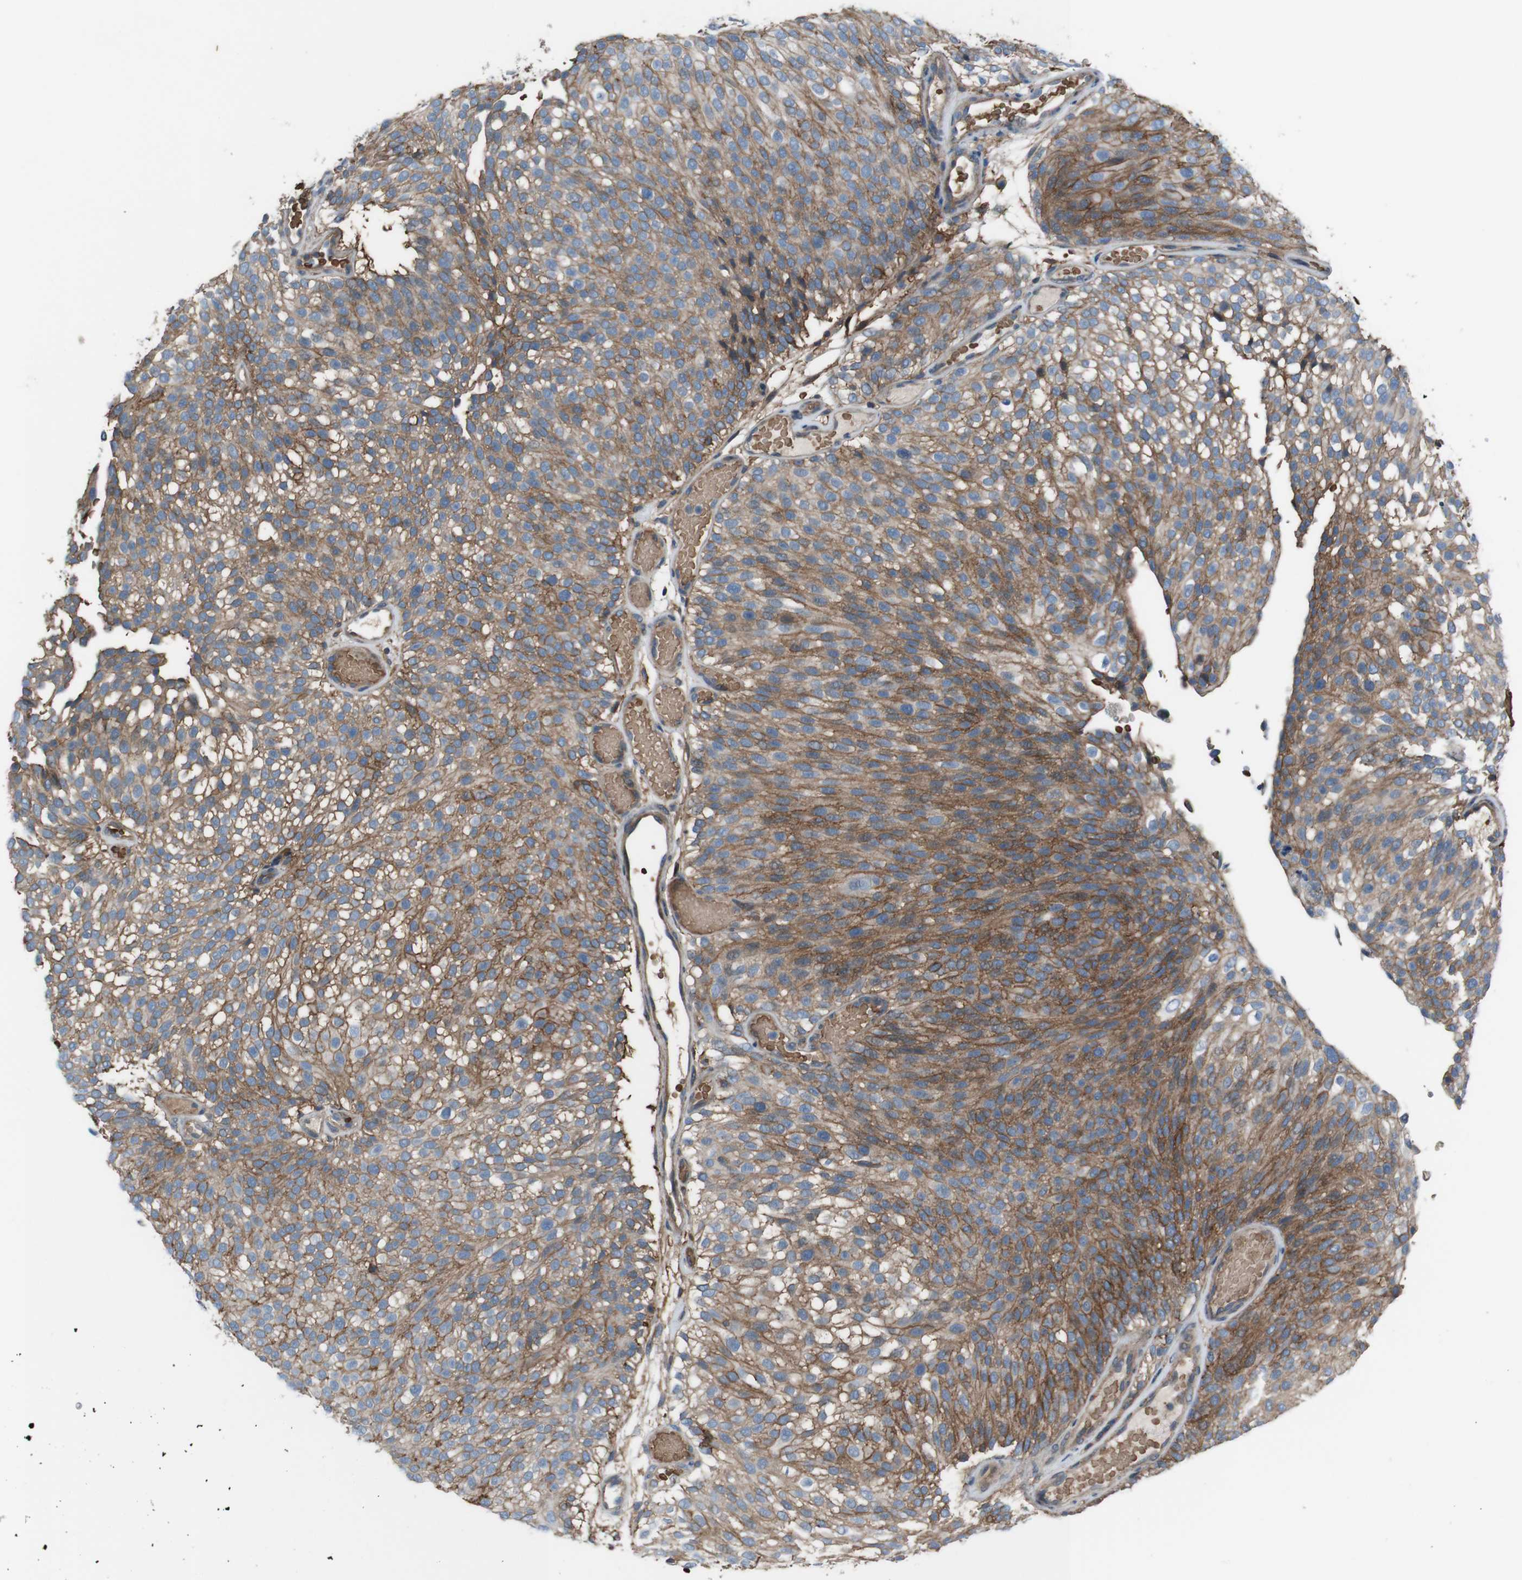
{"staining": {"intensity": "moderate", "quantity": ">75%", "location": "cytoplasmic/membranous"}, "tissue": "urothelial cancer", "cell_type": "Tumor cells", "image_type": "cancer", "snomed": [{"axis": "morphology", "description": "Urothelial carcinoma, Low grade"}, {"axis": "topography", "description": "Urinary bladder"}], "caption": "Urothelial cancer stained with DAB (3,3'-diaminobenzidine) immunohistochemistry reveals medium levels of moderate cytoplasmic/membranous staining in about >75% of tumor cells.", "gene": "ATP2B1", "patient": {"sex": "male", "age": 78}}